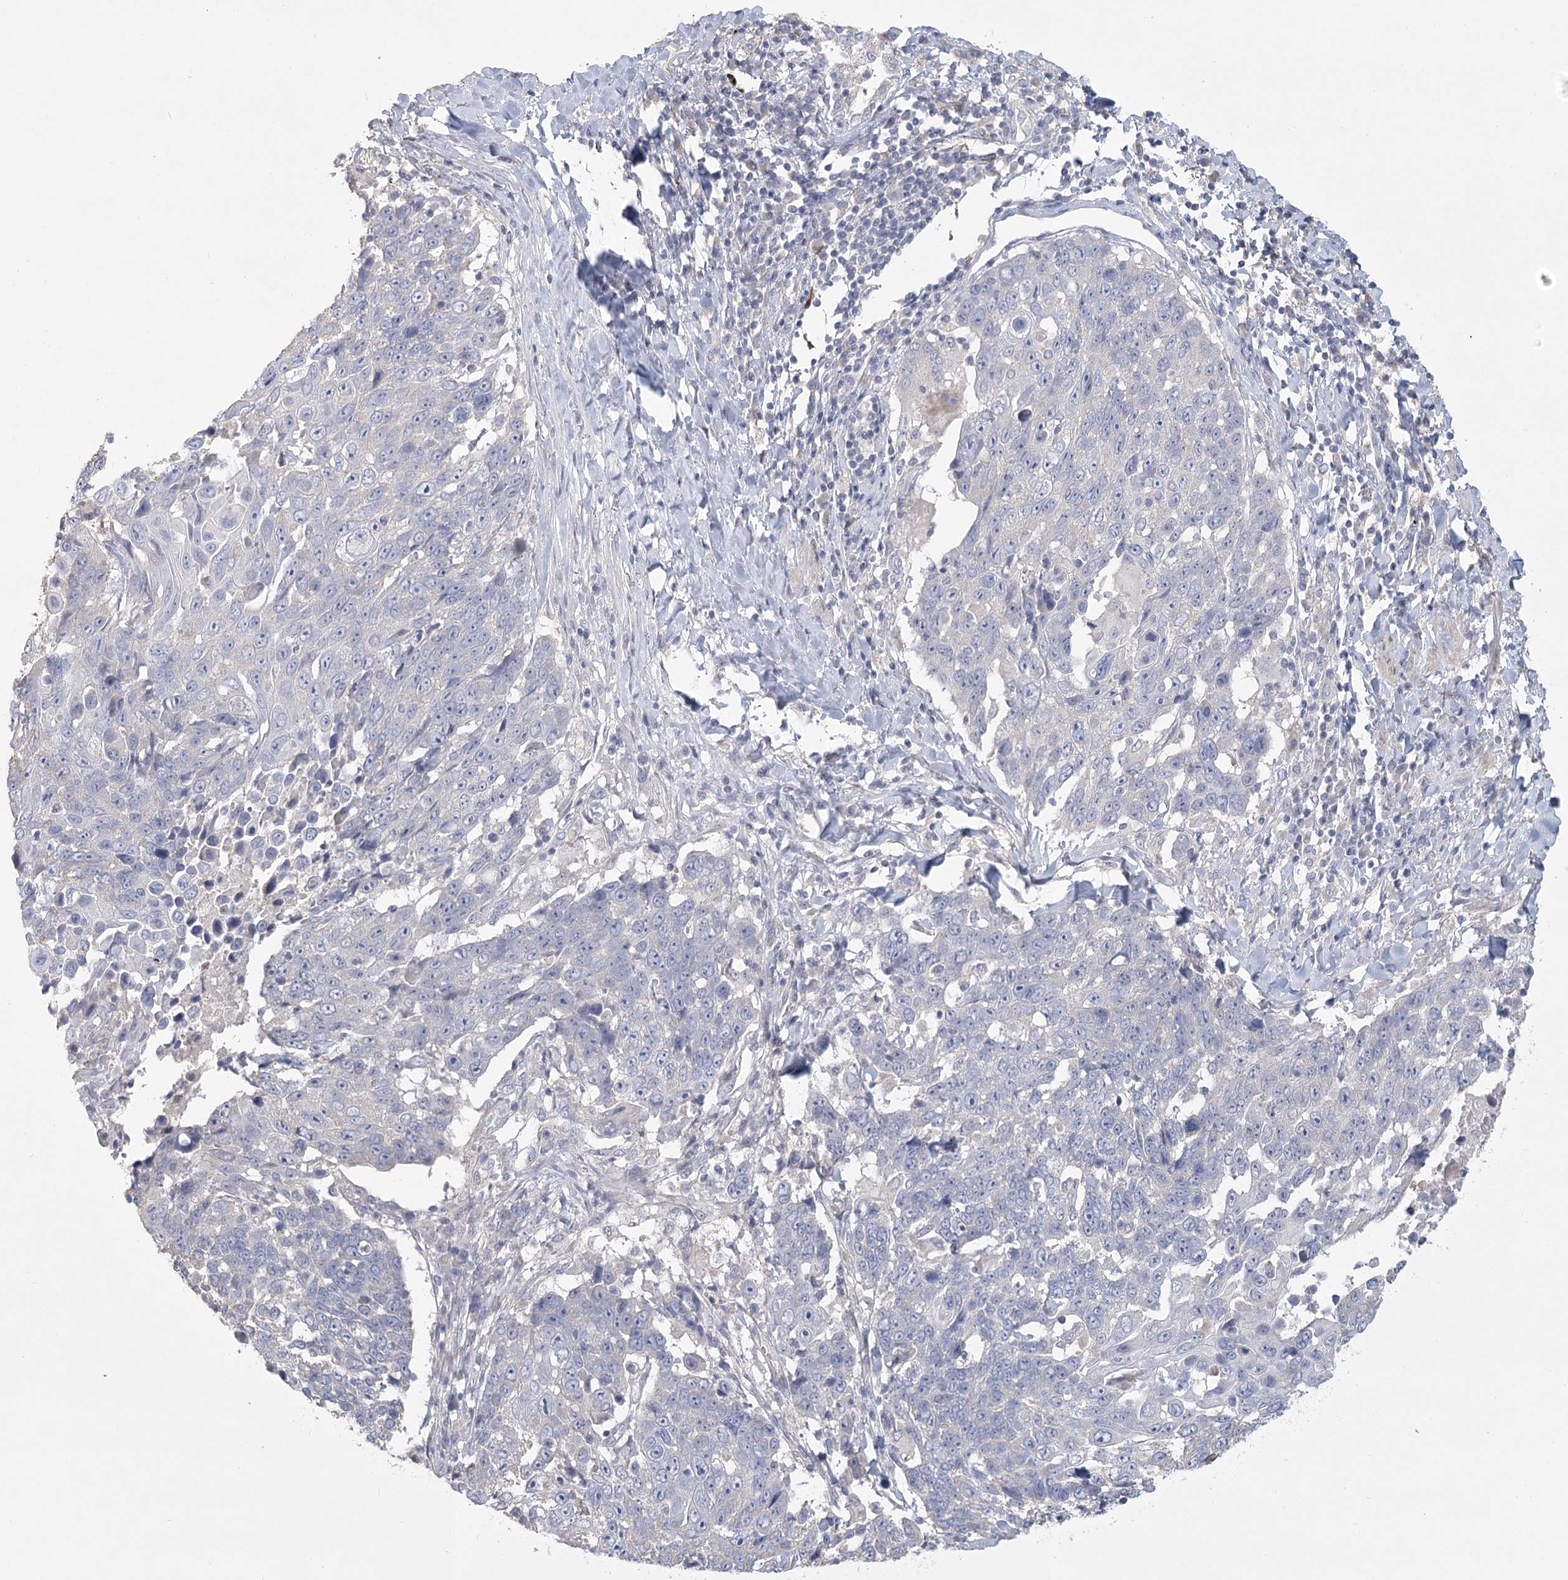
{"staining": {"intensity": "negative", "quantity": "none", "location": "none"}, "tissue": "lung cancer", "cell_type": "Tumor cells", "image_type": "cancer", "snomed": [{"axis": "morphology", "description": "Squamous cell carcinoma, NOS"}, {"axis": "topography", "description": "Lung"}], "caption": "DAB immunohistochemical staining of human lung cancer shows no significant positivity in tumor cells. Brightfield microscopy of immunohistochemistry stained with DAB (brown) and hematoxylin (blue), captured at high magnification.", "gene": "CNTLN", "patient": {"sex": "male", "age": 66}}